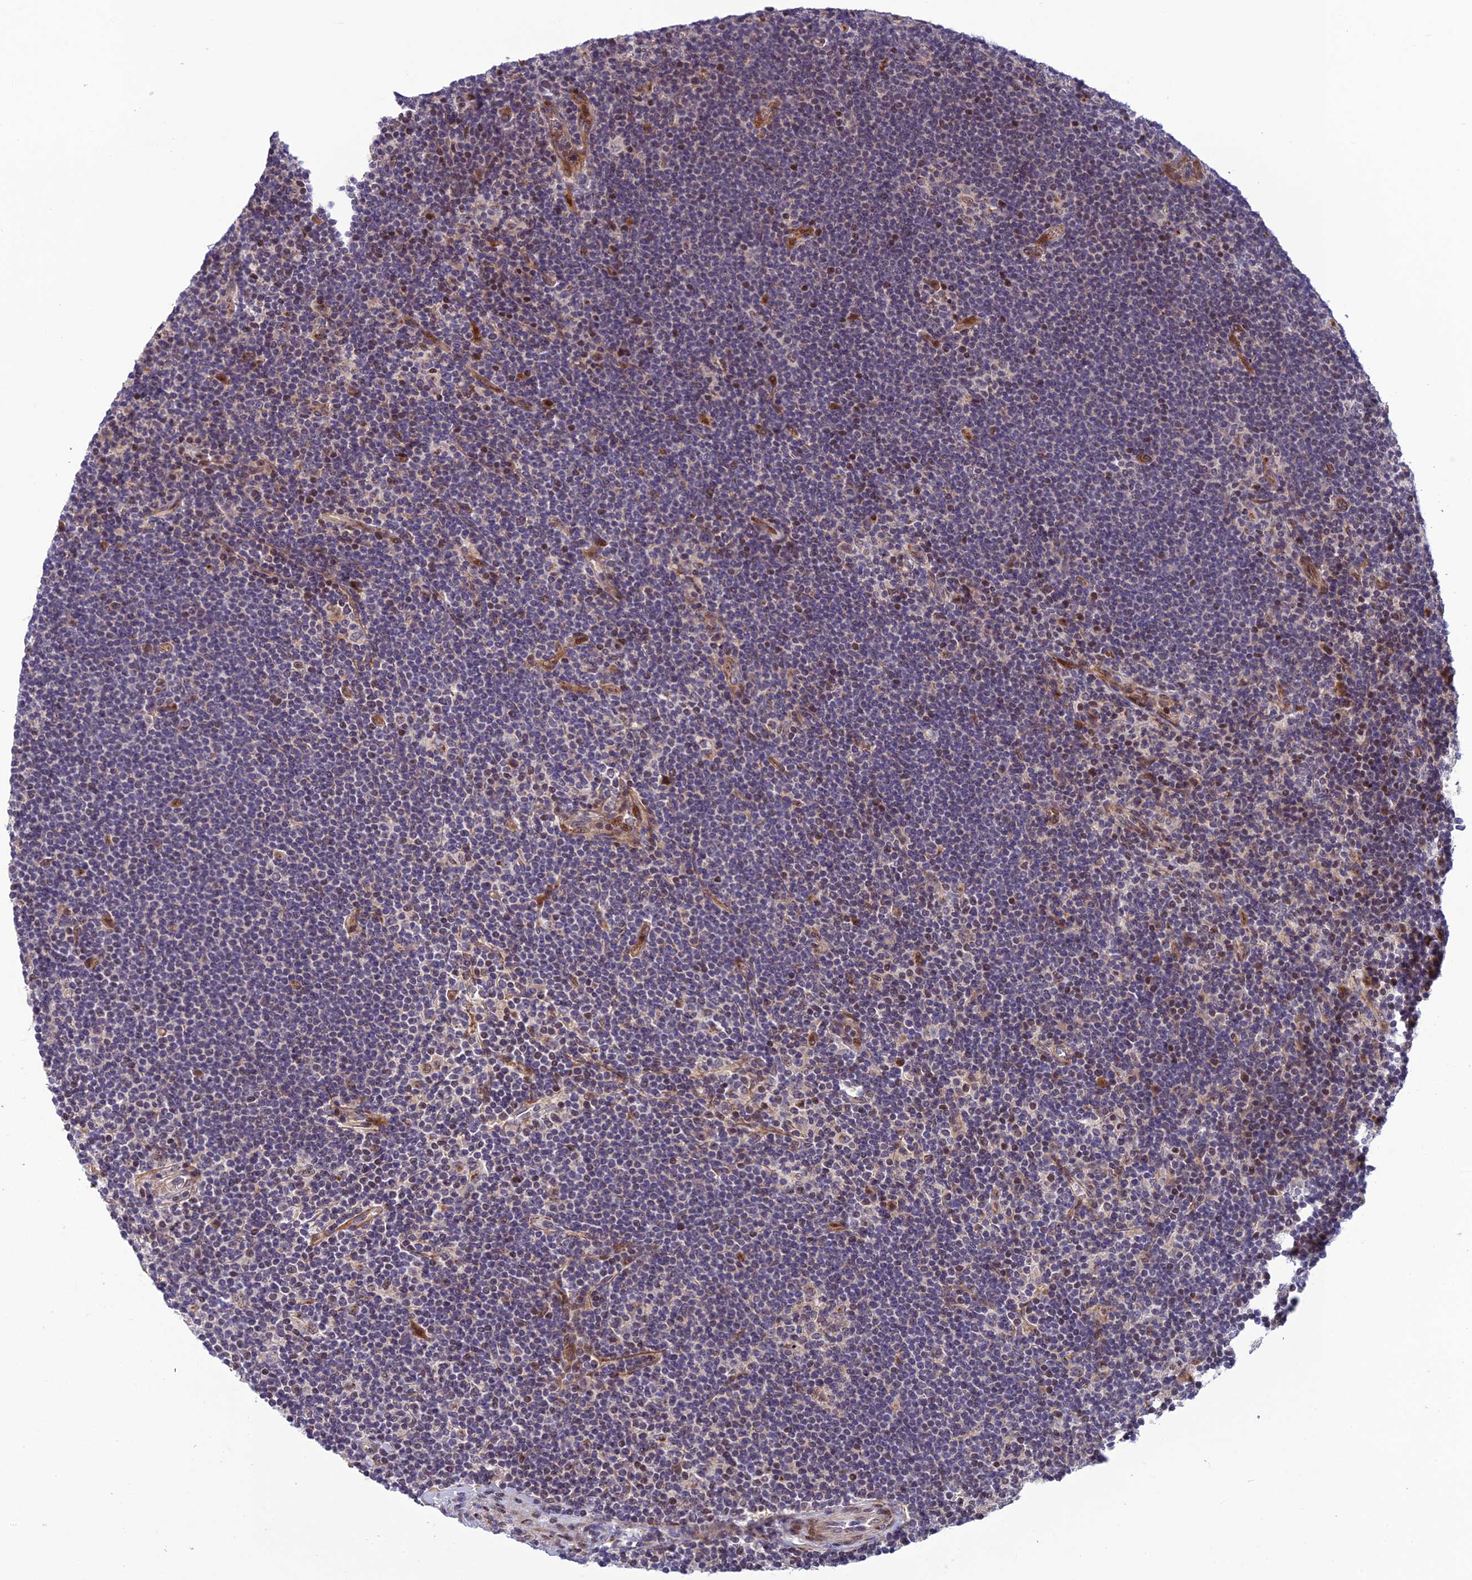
{"staining": {"intensity": "negative", "quantity": "none", "location": "none"}, "tissue": "lymphoma", "cell_type": "Tumor cells", "image_type": "cancer", "snomed": [{"axis": "morphology", "description": "Hodgkin's disease, NOS"}, {"axis": "topography", "description": "Lymph node"}], "caption": "This photomicrograph is of Hodgkin's disease stained with IHC to label a protein in brown with the nuclei are counter-stained blue. There is no staining in tumor cells.", "gene": "SMIM7", "patient": {"sex": "female", "age": 57}}